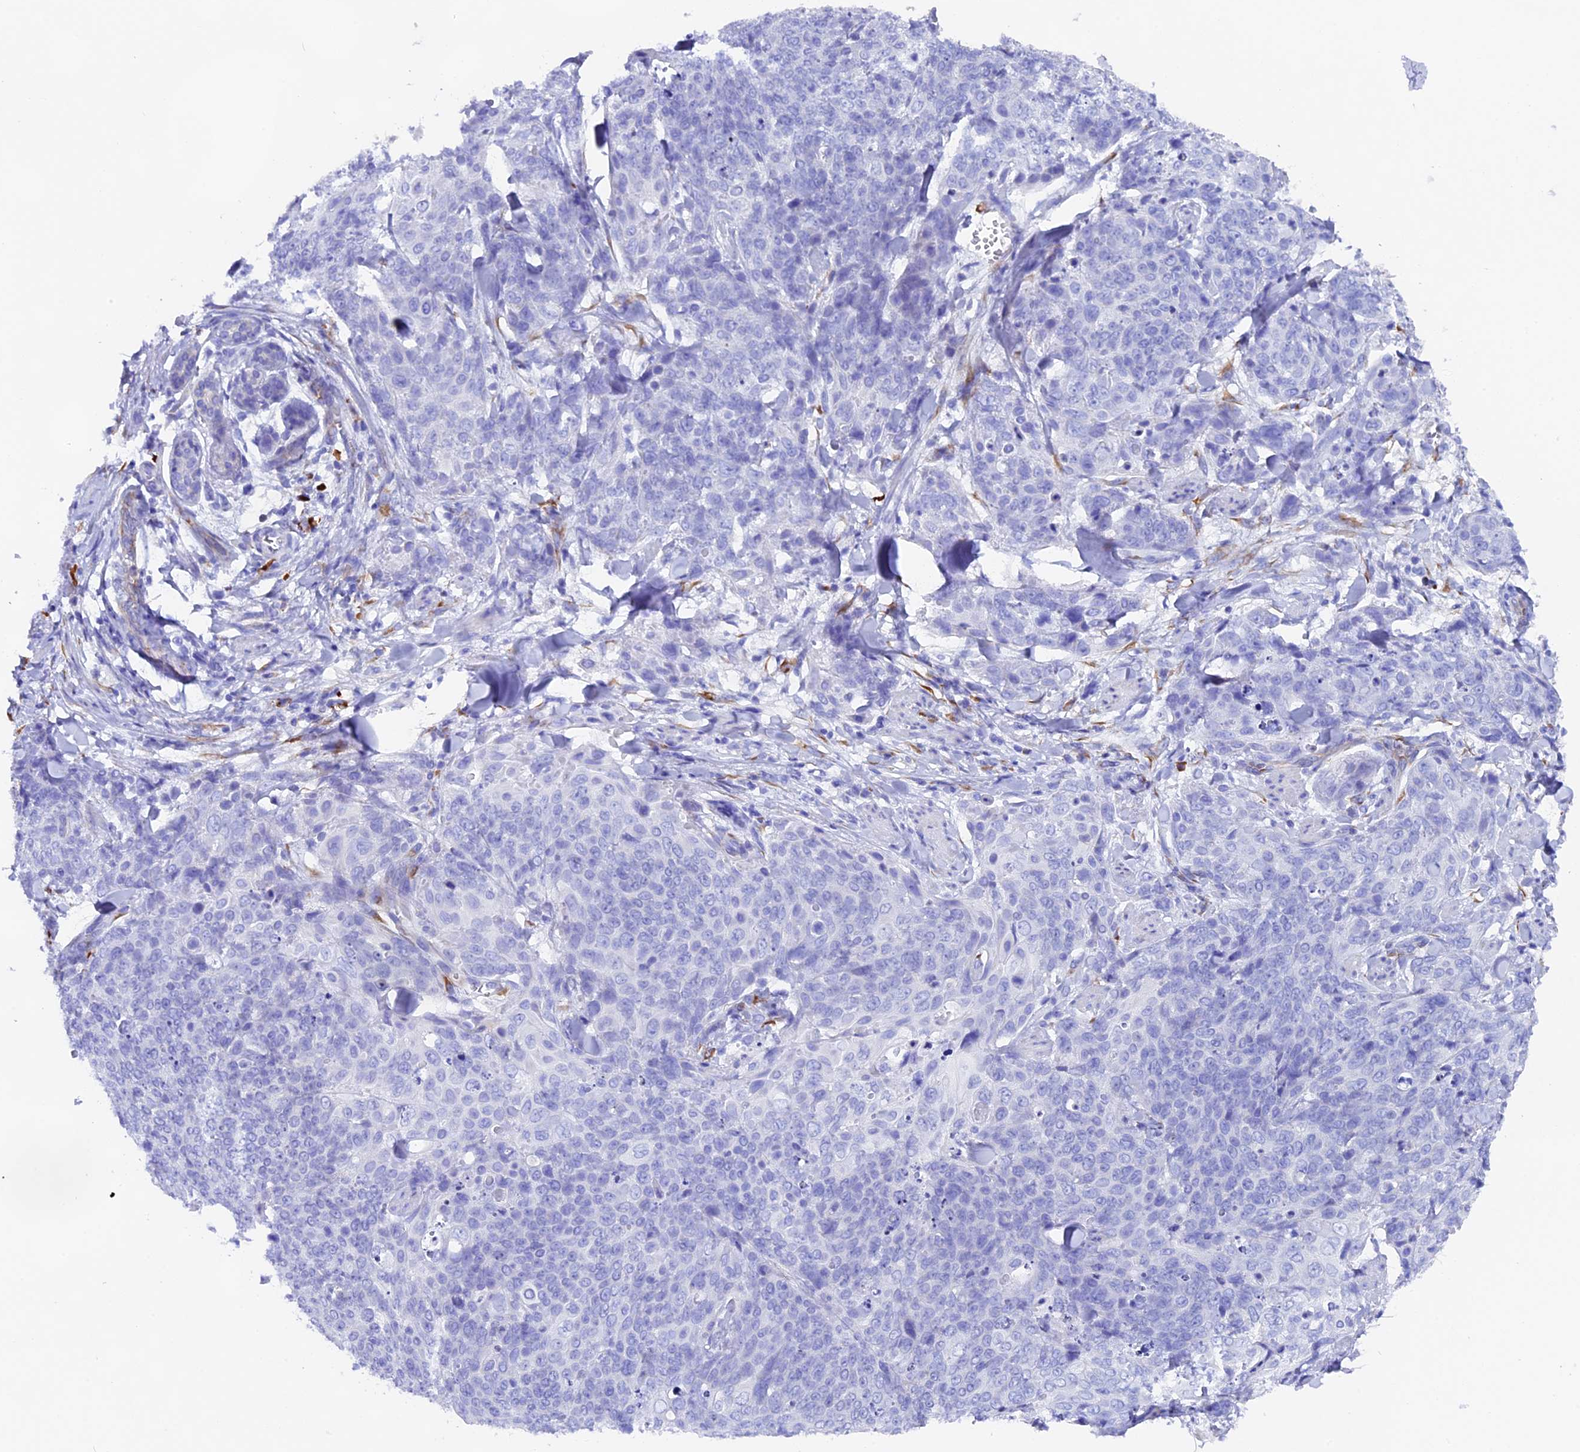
{"staining": {"intensity": "negative", "quantity": "none", "location": "none"}, "tissue": "skin cancer", "cell_type": "Tumor cells", "image_type": "cancer", "snomed": [{"axis": "morphology", "description": "Squamous cell carcinoma, NOS"}, {"axis": "topography", "description": "Skin"}, {"axis": "topography", "description": "Vulva"}], "caption": "There is no significant staining in tumor cells of skin cancer (squamous cell carcinoma). (DAB immunohistochemistry, high magnification).", "gene": "FKBP11", "patient": {"sex": "female", "age": 85}}